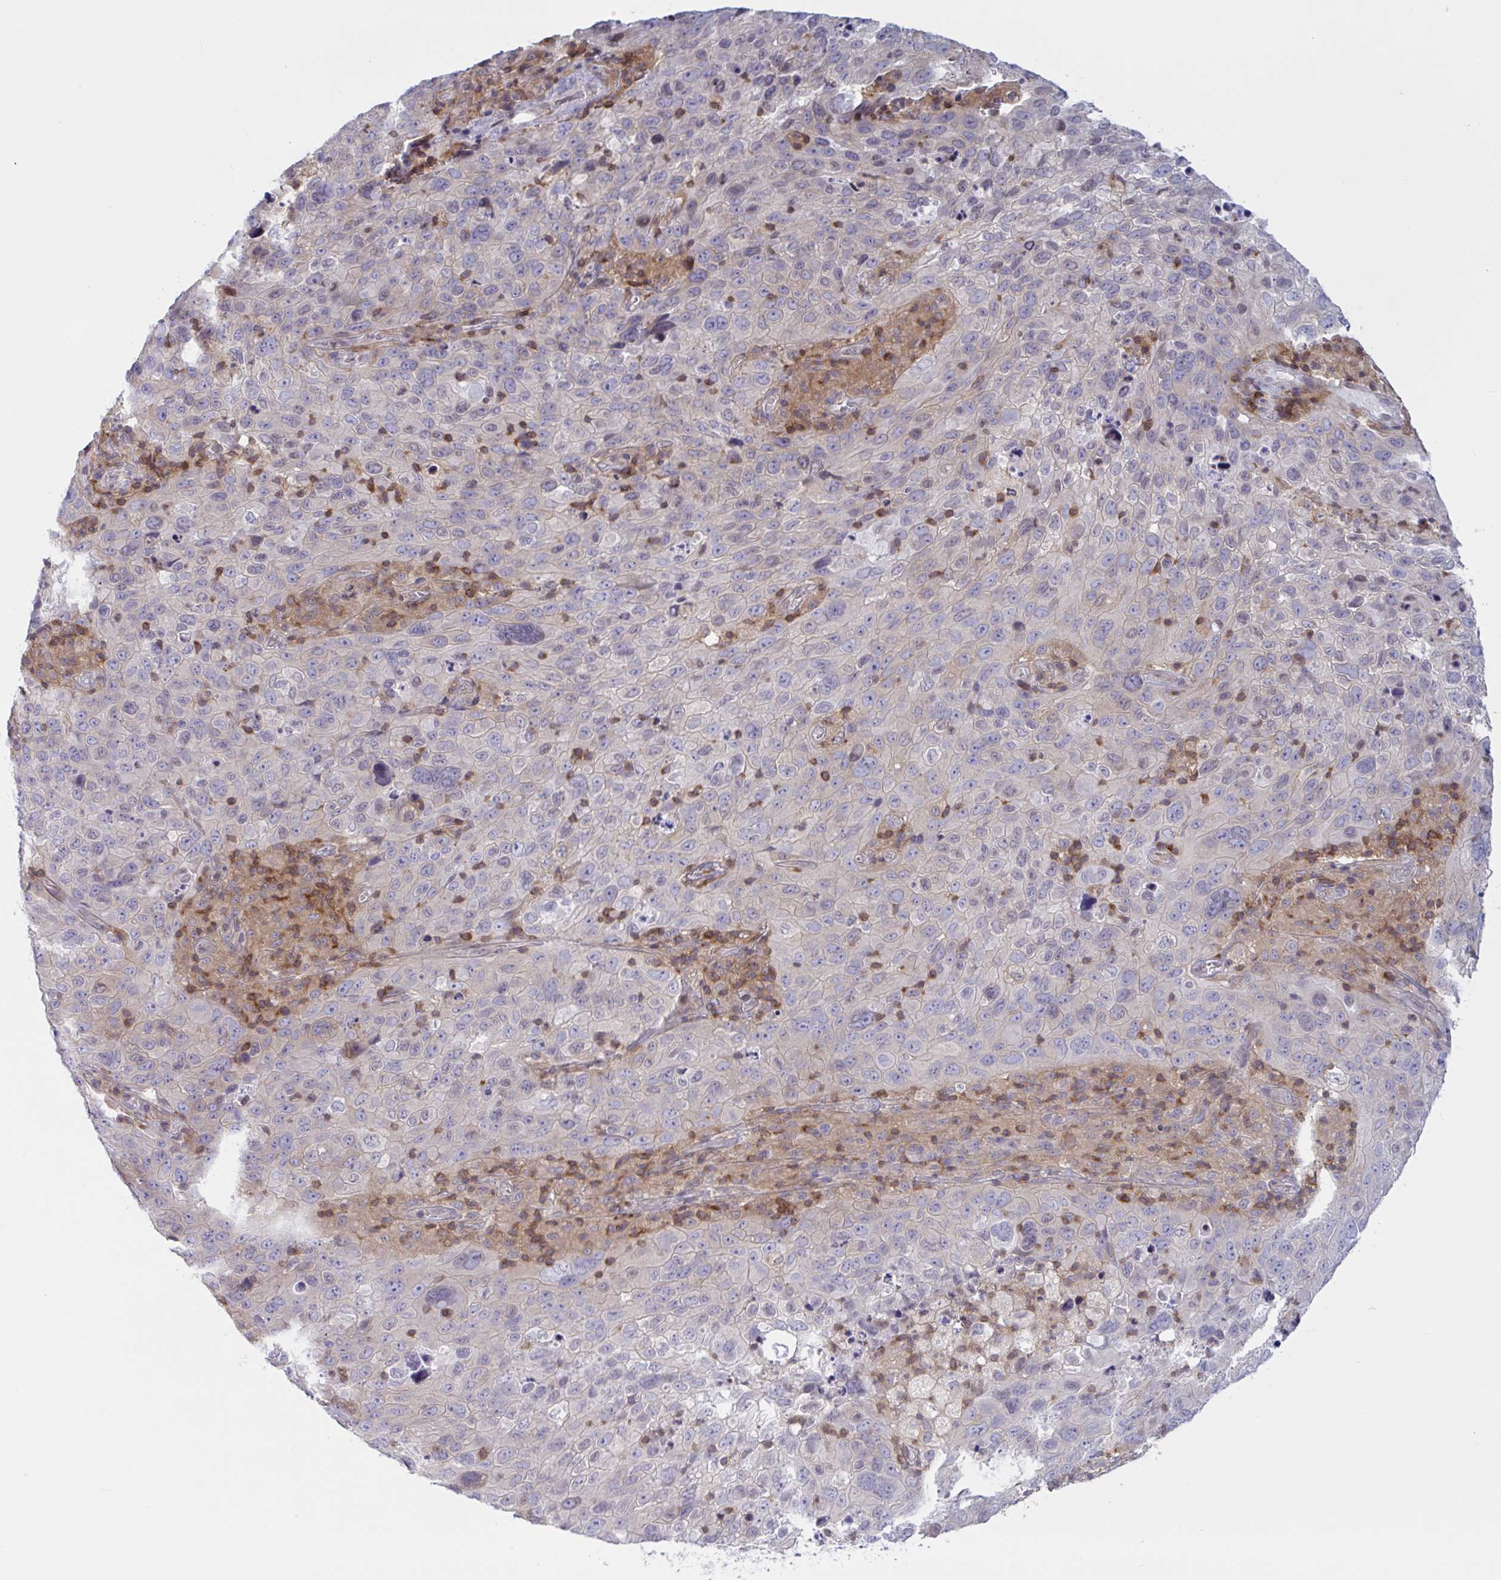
{"staining": {"intensity": "negative", "quantity": "none", "location": "none"}, "tissue": "cervical cancer", "cell_type": "Tumor cells", "image_type": "cancer", "snomed": [{"axis": "morphology", "description": "Squamous cell carcinoma, NOS"}, {"axis": "topography", "description": "Cervix"}], "caption": "Immunohistochemistry of human cervical squamous cell carcinoma reveals no expression in tumor cells.", "gene": "TANK", "patient": {"sex": "female", "age": 44}}